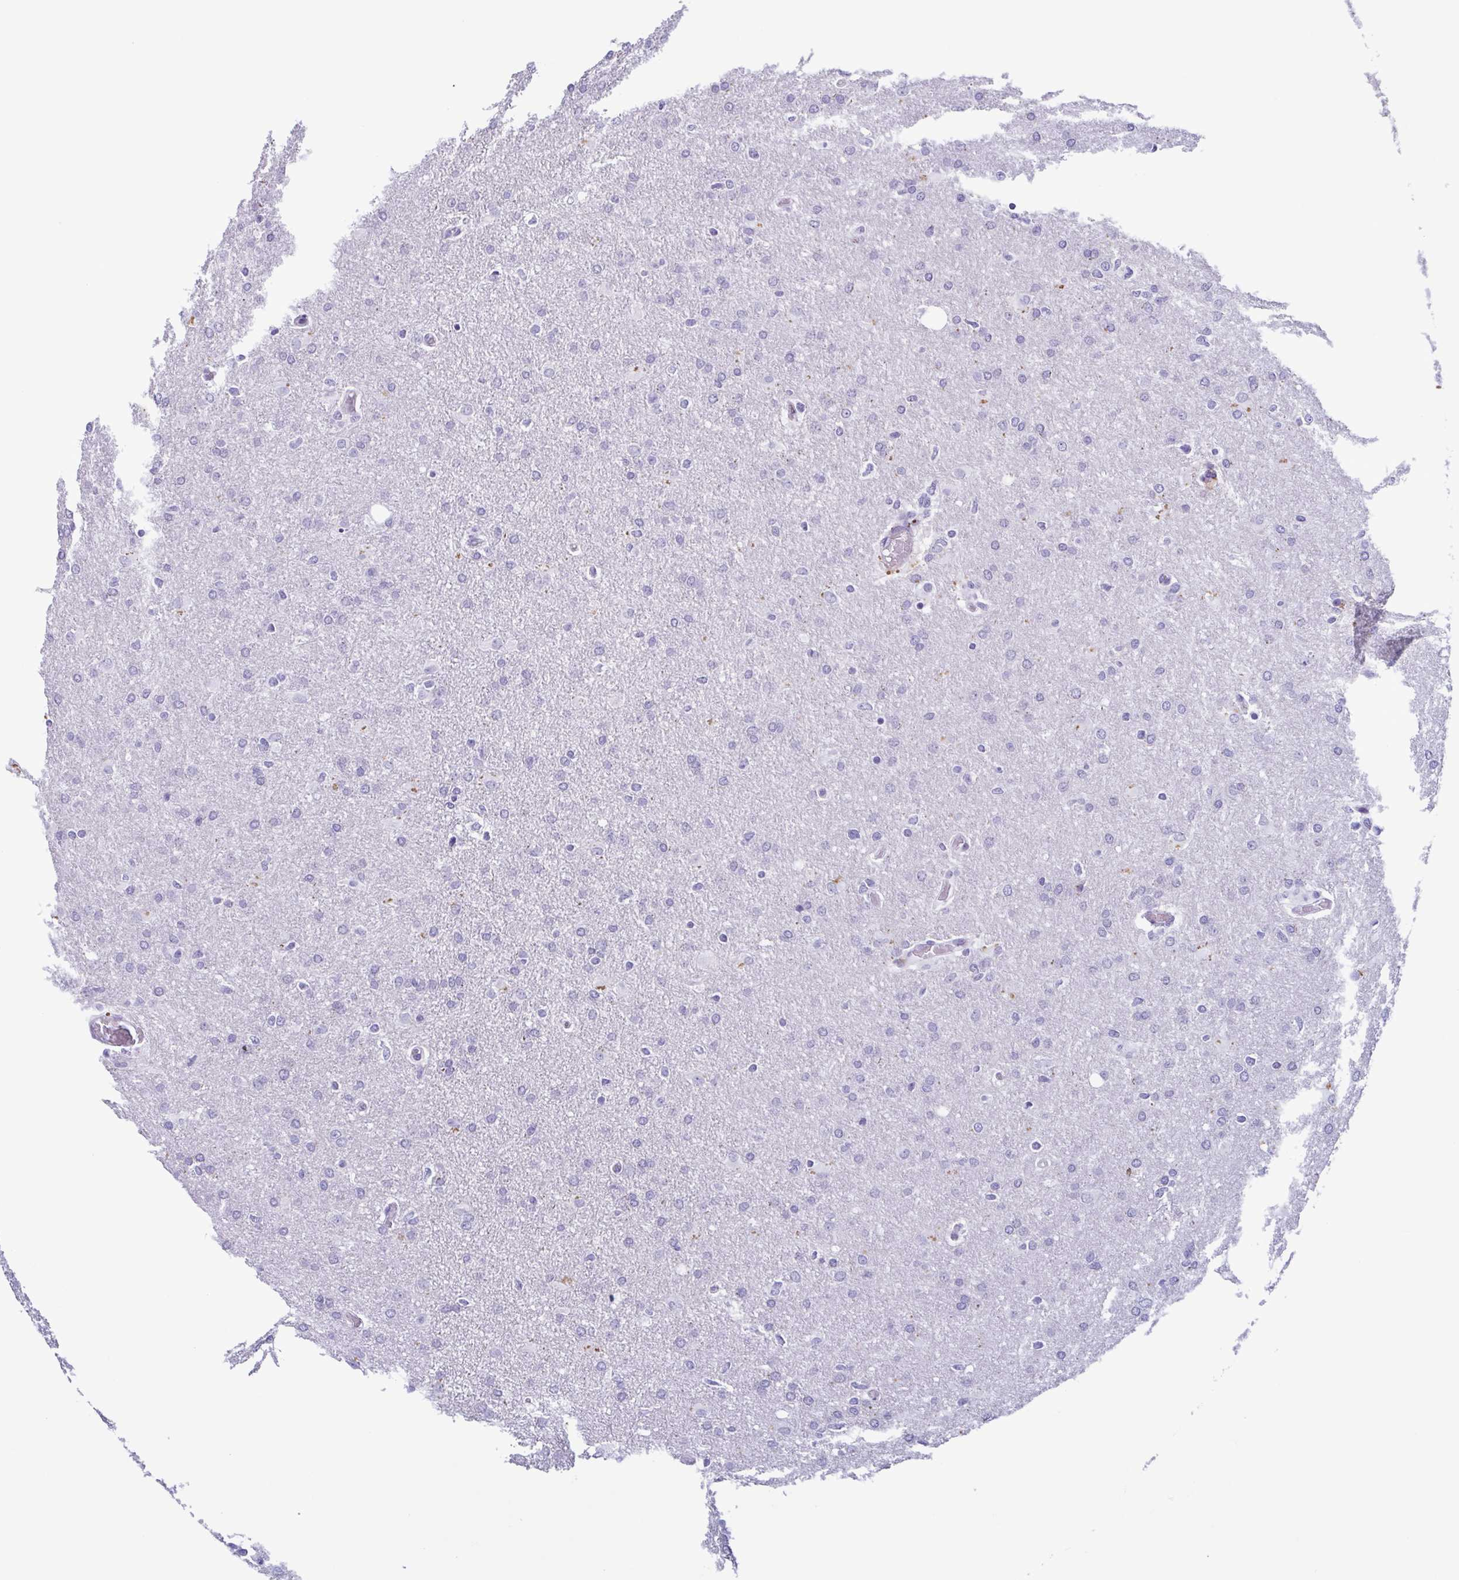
{"staining": {"intensity": "negative", "quantity": "none", "location": "none"}, "tissue": "glioma", "cell_type": "Tumor cells", "image_type": "cancer", "snomed": [{"axis": "morphology", "description": "Glioma, malignant, High grade"}, {"axis": "topography", "description": "Brain"}], "caption": "Human malignant glioma (high-grade) stained for a protein using immunohistochemistry (IHC) displays no expression in tumor cells.", "gene": "LTF", "patient": {"sex": "male", "age": 68}}